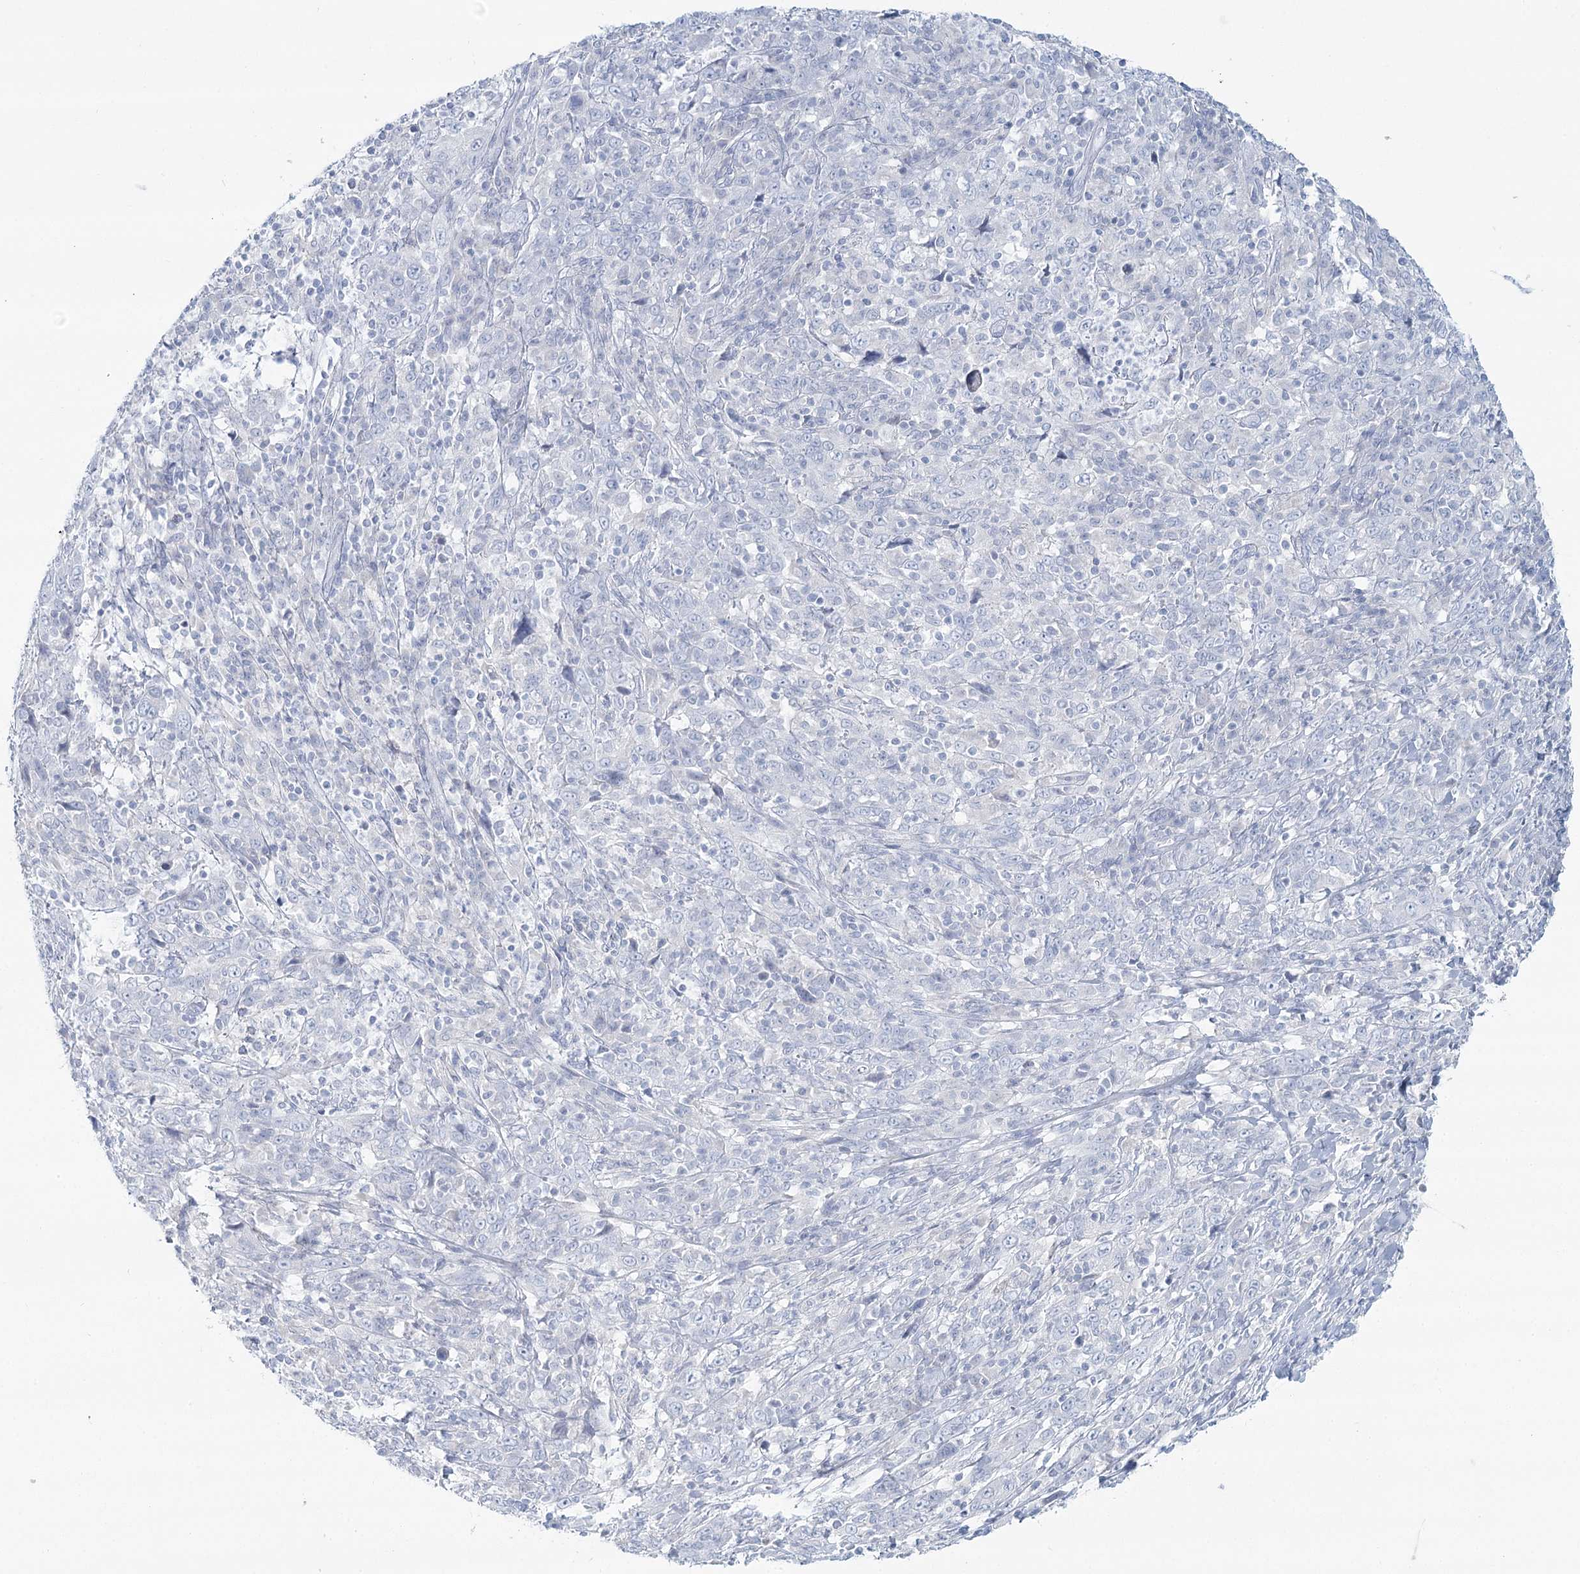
{"staining": {"intensity": "negative", "quantity": "none", "location": "none"}, "tissue": "cervical cancer", "cell_type": "Tumor cells", "image_type": "cancer", "snomed": [{"axis": "morphology", "description": "Squamous cell carcinoma, NOS"}, {"axis": "topography", "description": "Cervix"}], "caption": "Immunohistochemistry image of neoplastic tissue: human cervical squamous cell carcinoma stained with DAB (3,3'-diaminobenzidine) exhibits no significant protein positivity in tumor cells.", "gene": "DMGDH", "patient": {"sex": "female", "age": 46}}